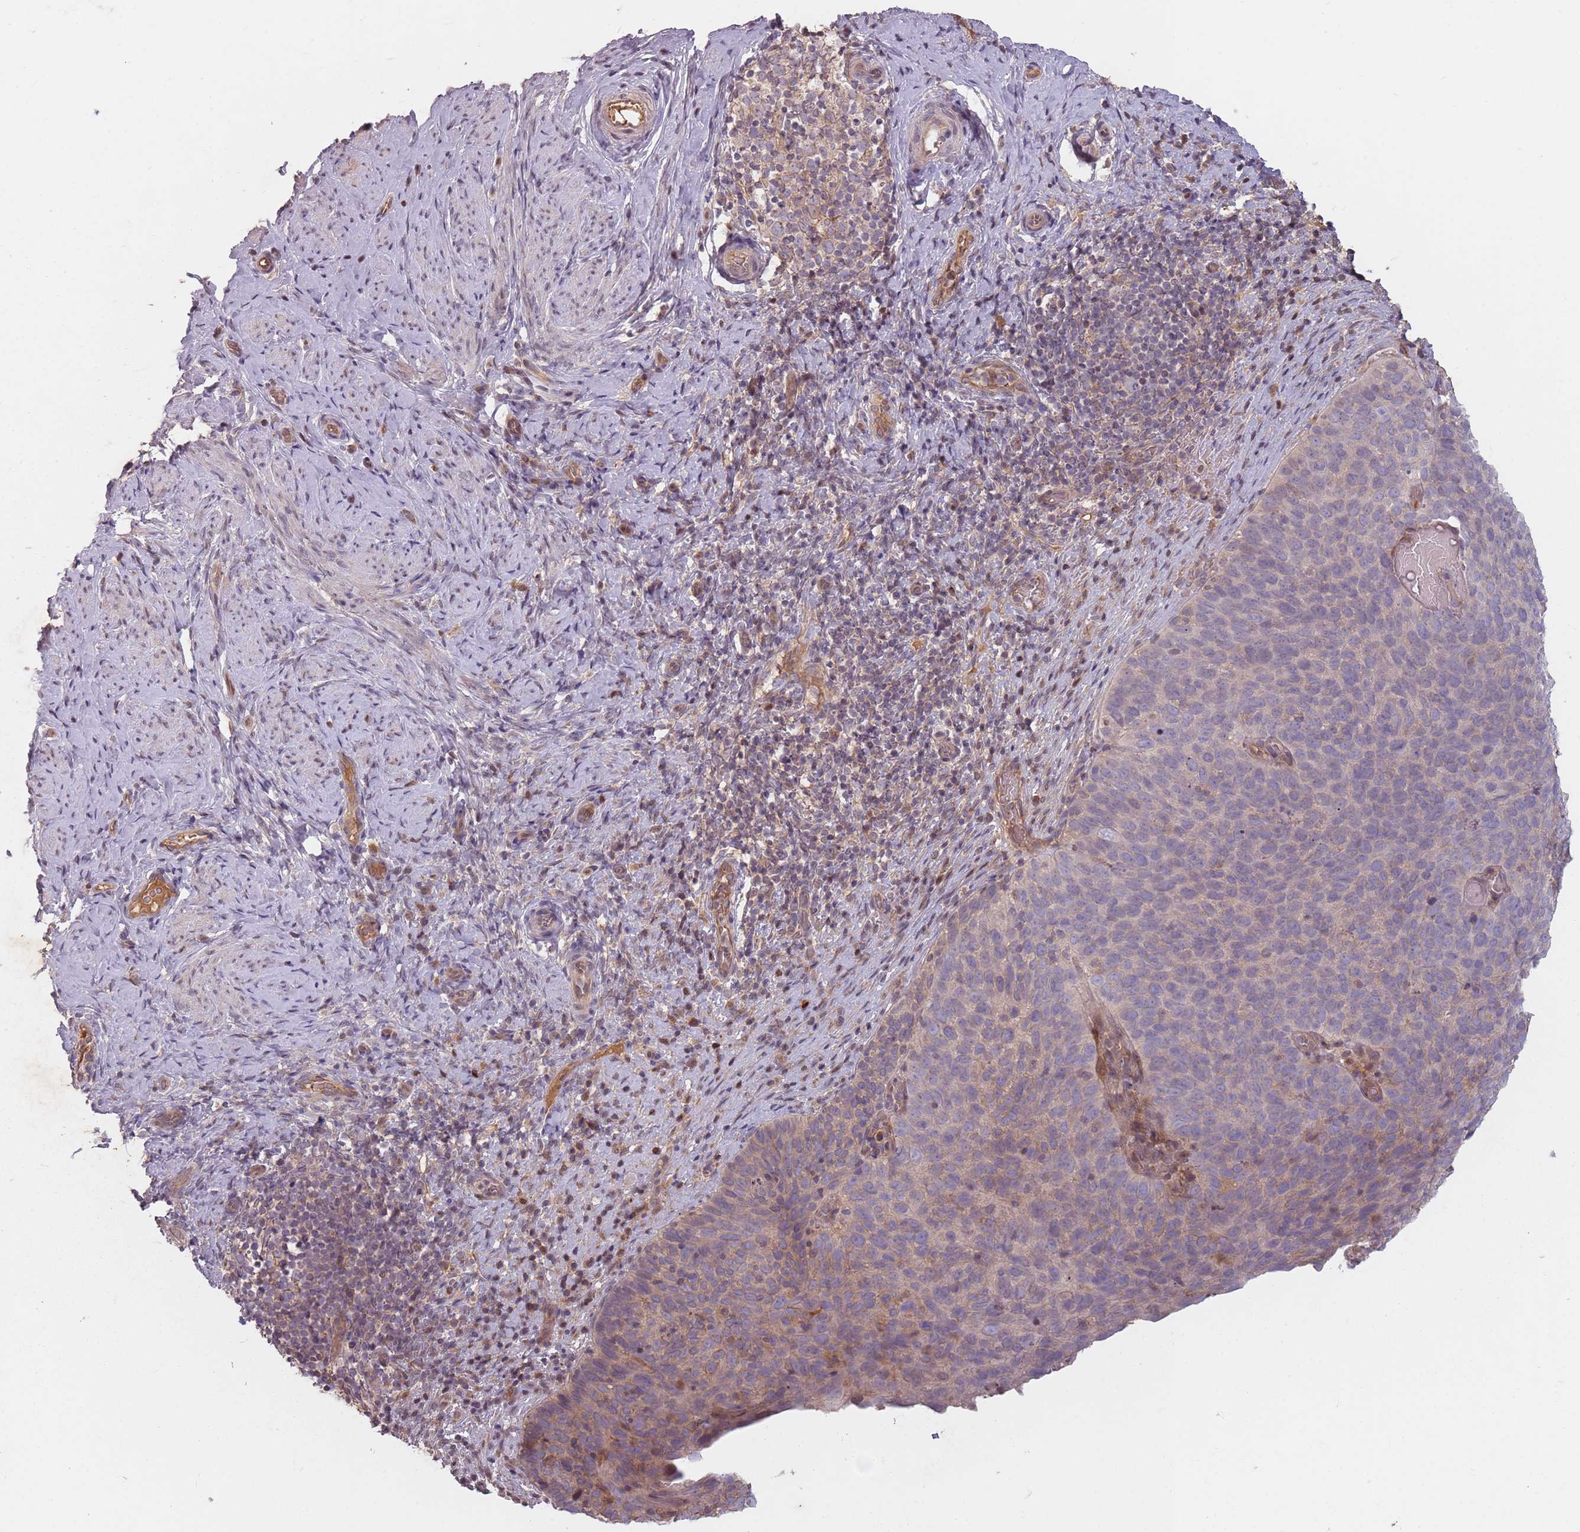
{"staining": {"intensity": "weak", "quantity": "<25%", "location": "cytoplasmic/membranous"}, "tissue": "cervical cancer", "cell_type": "Tumor cells", "image_type": "cancer", "snomed": [{"axis": "morphology", "description": "Squamous cell carcinoma, NOS"}, {"axis": "topography", "description": "Cervix"}], "caption": "There is no significant expression in tumor cells of squamous cell carcinoma (cervical).", "gene": "GPR180", "patient": {"sex": "female", "age": 80}}